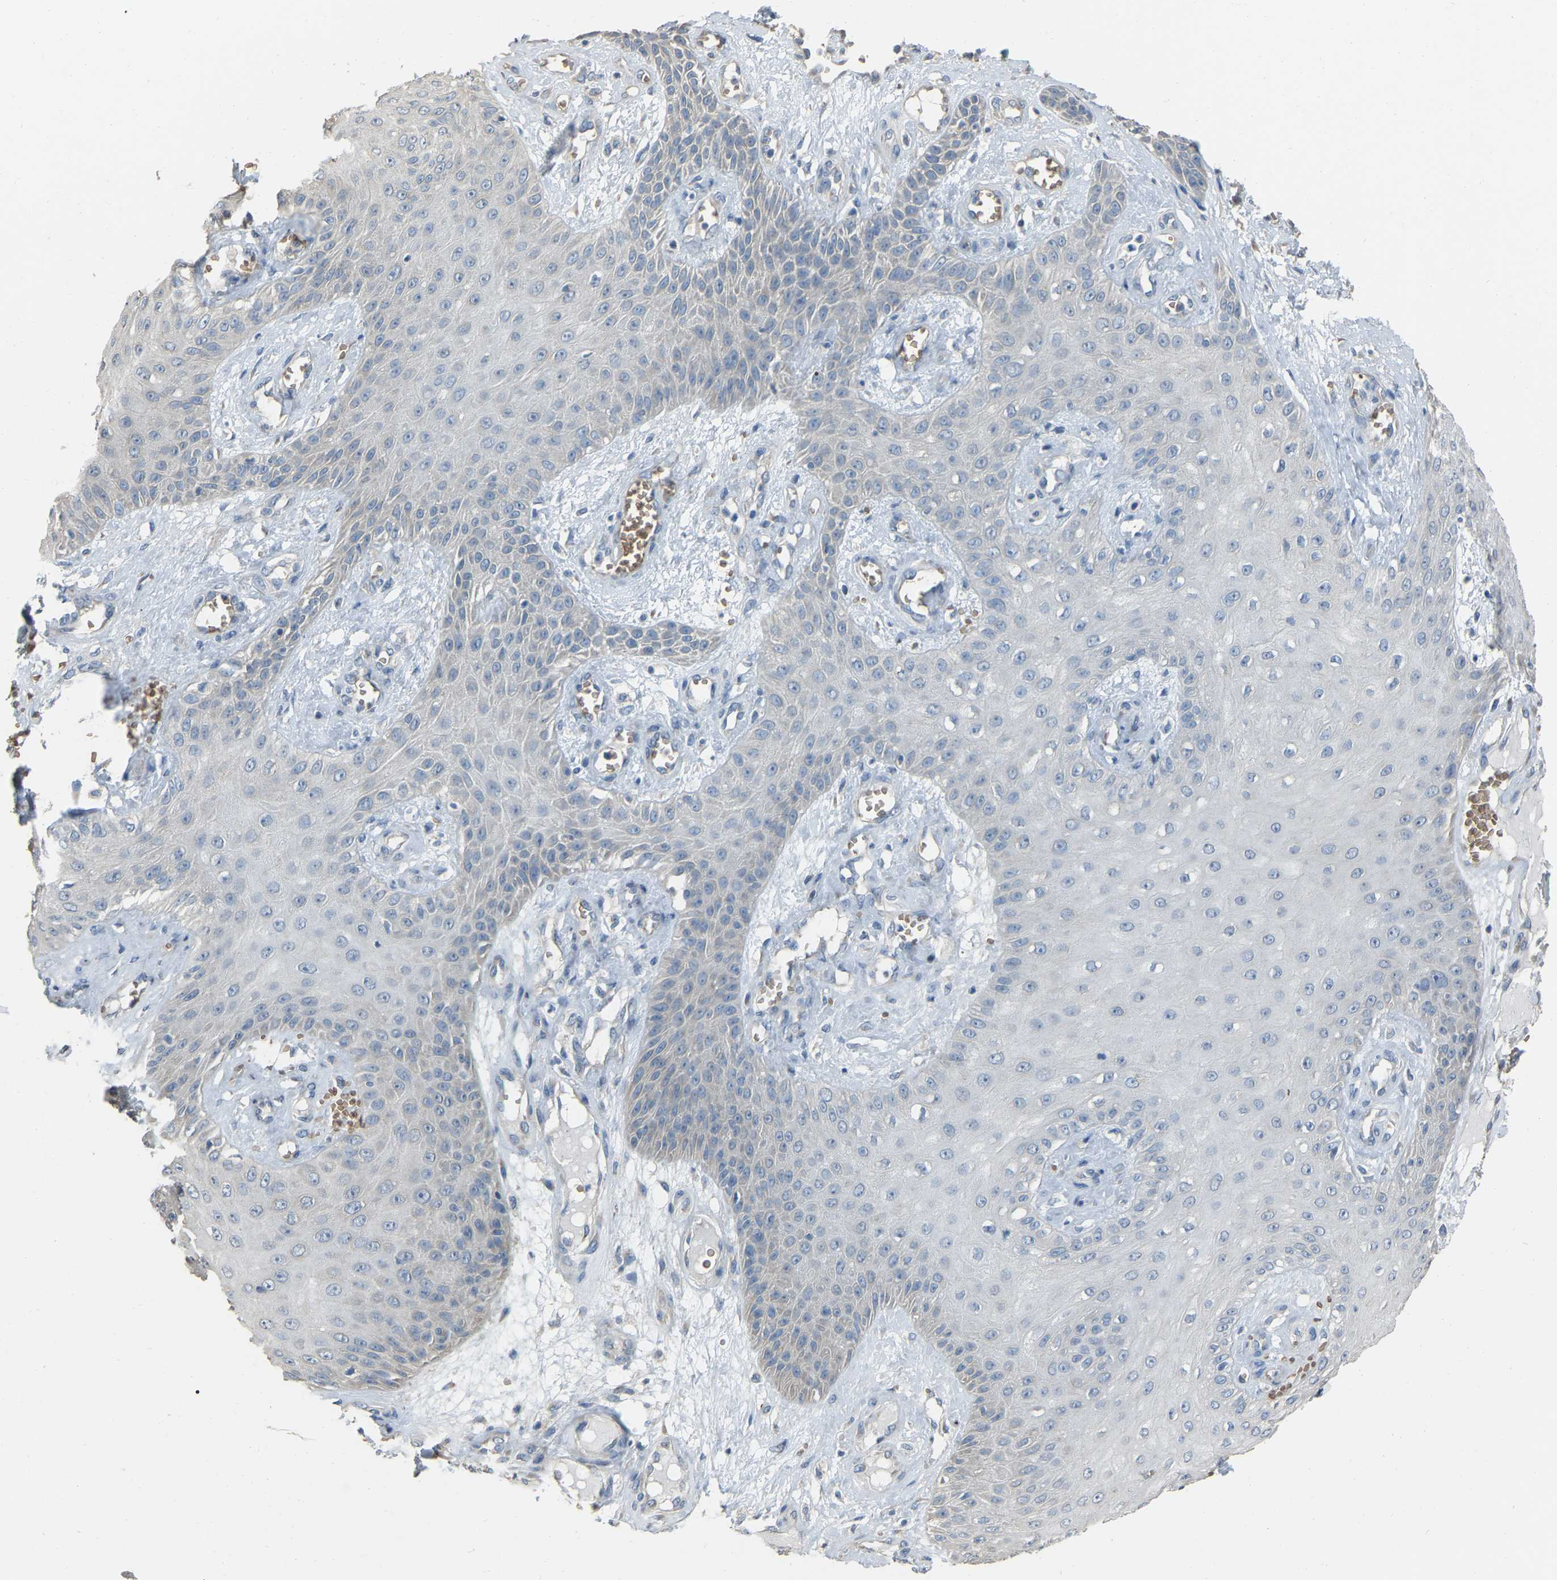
{"staining": {"intensity": "negative", "quantity": "none", "location": "none"}, "tissue": "skin cancer", "cell_type": "Tumor cells", "image_type": "cancer", "snomed": [{"axis": "morphology", "description": "Squamous cell carcinoma, NOS"}, {"axis": "topography", "description": "Skin"}], "caption": "A histopathology image of human squamous cell carcinoma (skin) is negative for staining in tumor cells.", "gene": "CFAP298", "patient": {"sex": "male", "age": 74}}